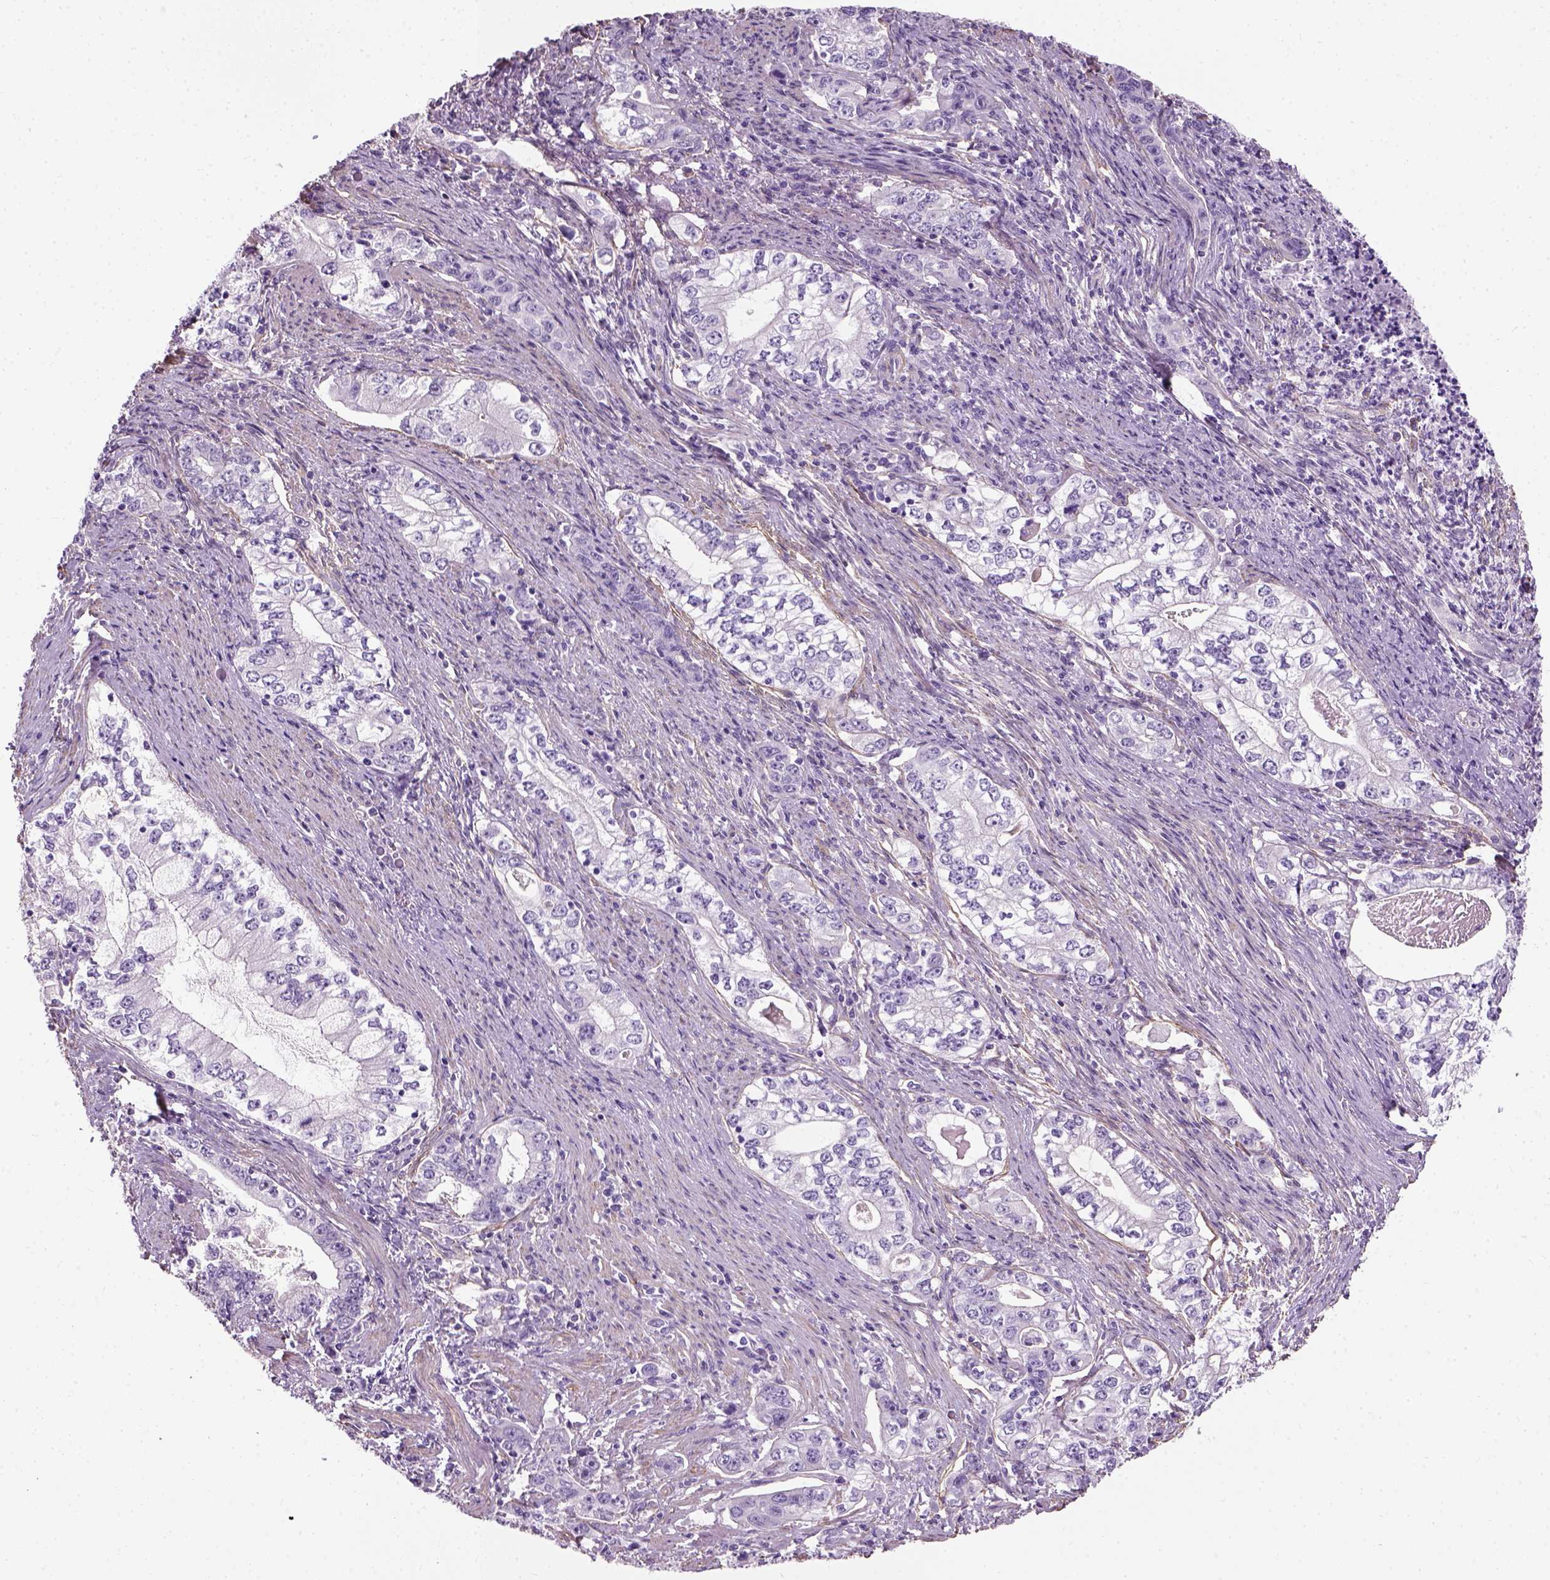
{"staining": {"intensity": "negative", "quantity": "none", "location": "none"}, "tissue": "stomach cancer", "cell_type": "Tumor cells", "image_type": "cancer", "snomed": [{"axis": "morphology", "description": "Adenocarcinoma, NOS"}, {"axis": "topography", "description": "Stomach, lower"}], "caption": "A high-resolution histopathology image shows immunohistochemistry (IHC) staining of stomach cancer, which demonstrates no significant positivity in tumor cells. Brightfield microscopy of immunohistochemistry (IHC) stained with DAB (brown) and hematoxylin (blue), captured at high magnification.", "gene": "FAM161A", "patient": {"sex": "female", "age": 72}}